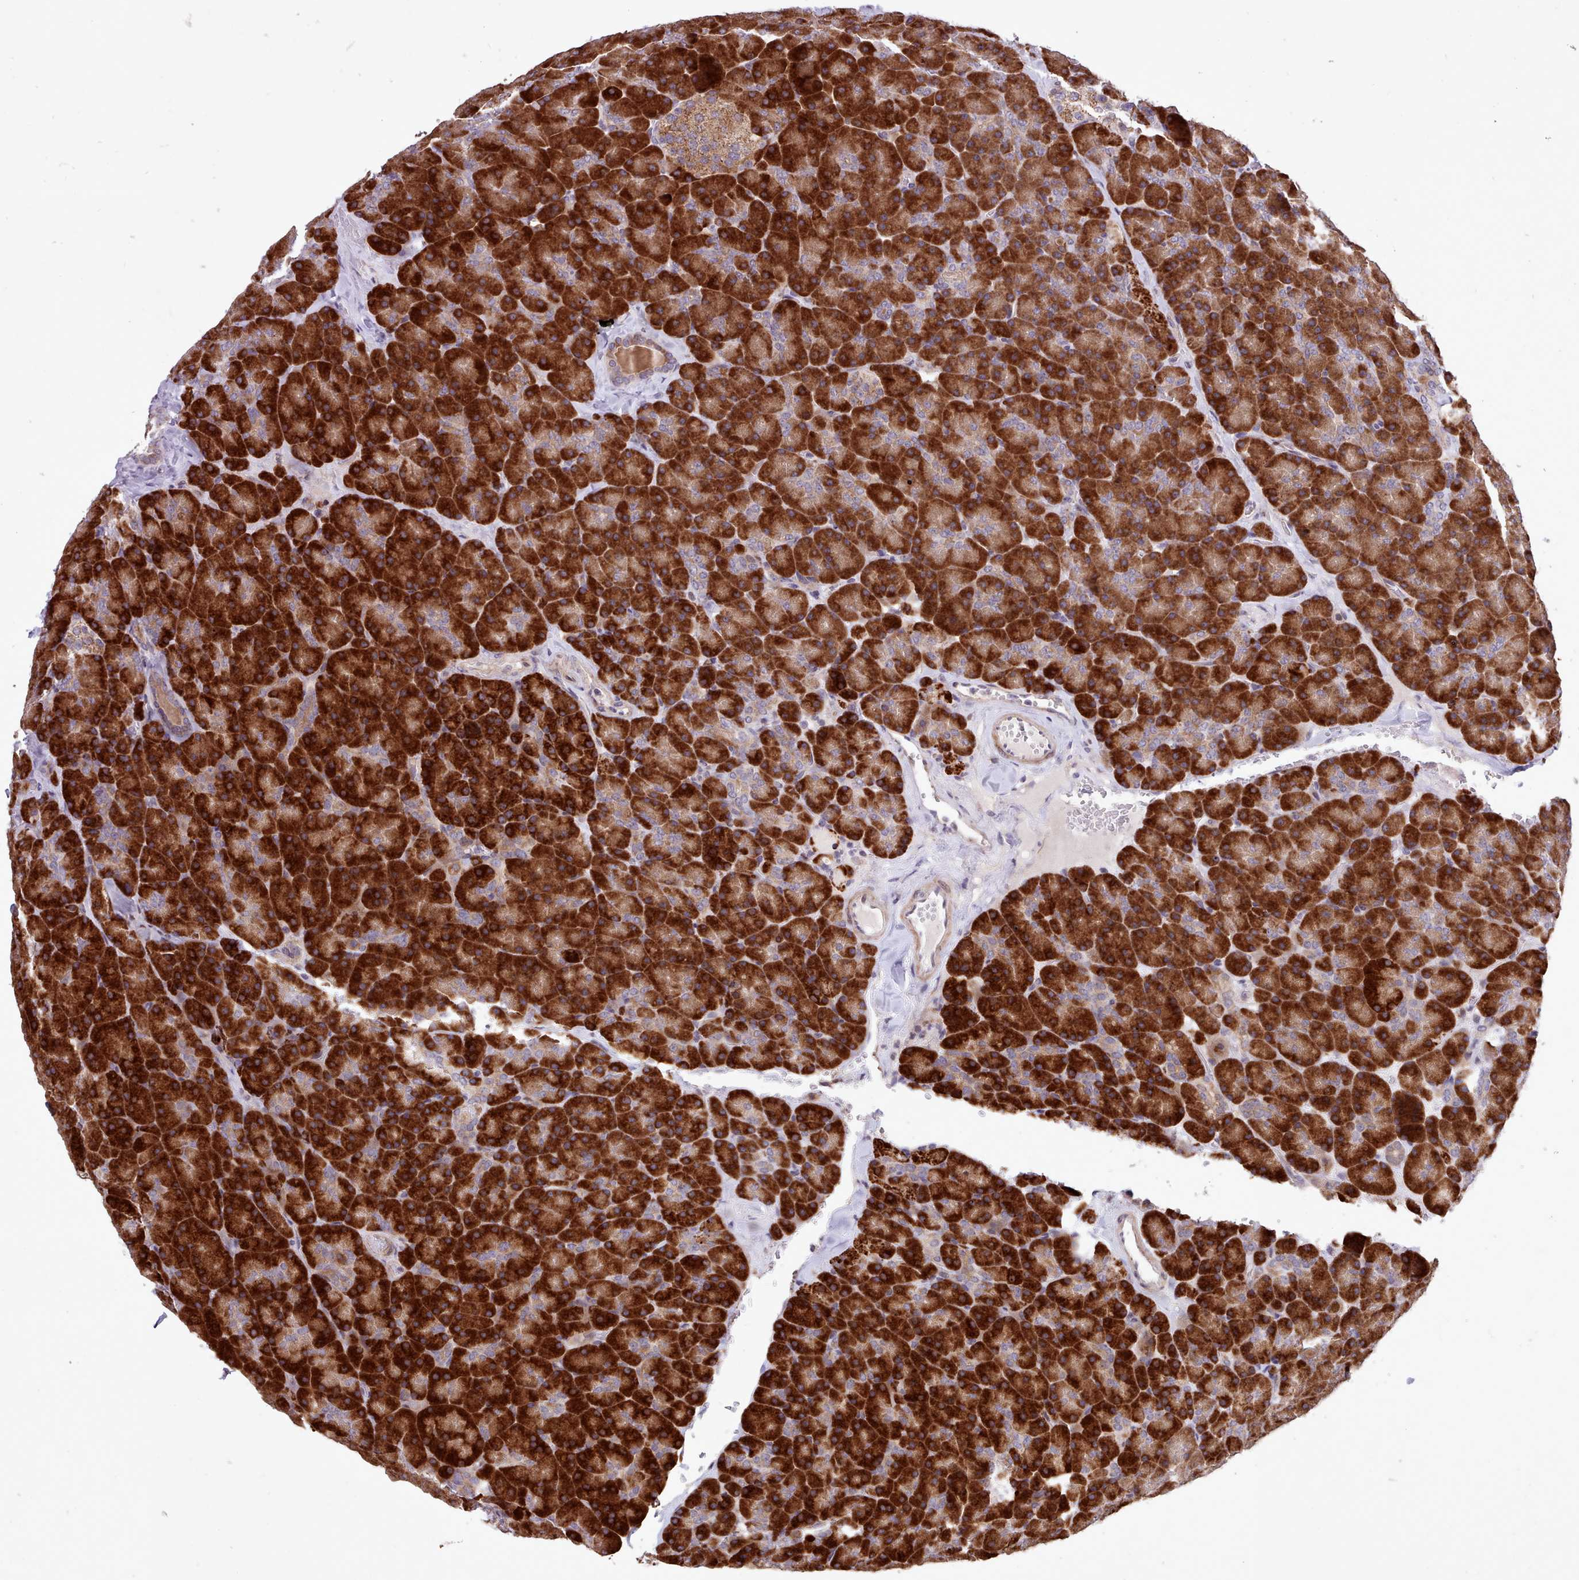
{"staining": {"intensity": "strong", "quantity": ">75%", "location": "cytoplasmic/membranous"}, "tissue": "pancreas", "cell_type": "Exocrine glandular cells", "image_type": "normal", "snomed": [{"axis": "morphology", "description": "Normal tissue, NOS"}, {"axis": "topography", "description": "Pancreas"}], "caption": "Immunohistochemical staining of unremarkable pancreas demonstrates high levels of strong cytoplasmic/membranous staining in approximately >75% of exocrine glandular cells.", "gene": "TTLL3", "patient": {"sex": "male", "age": 36}}